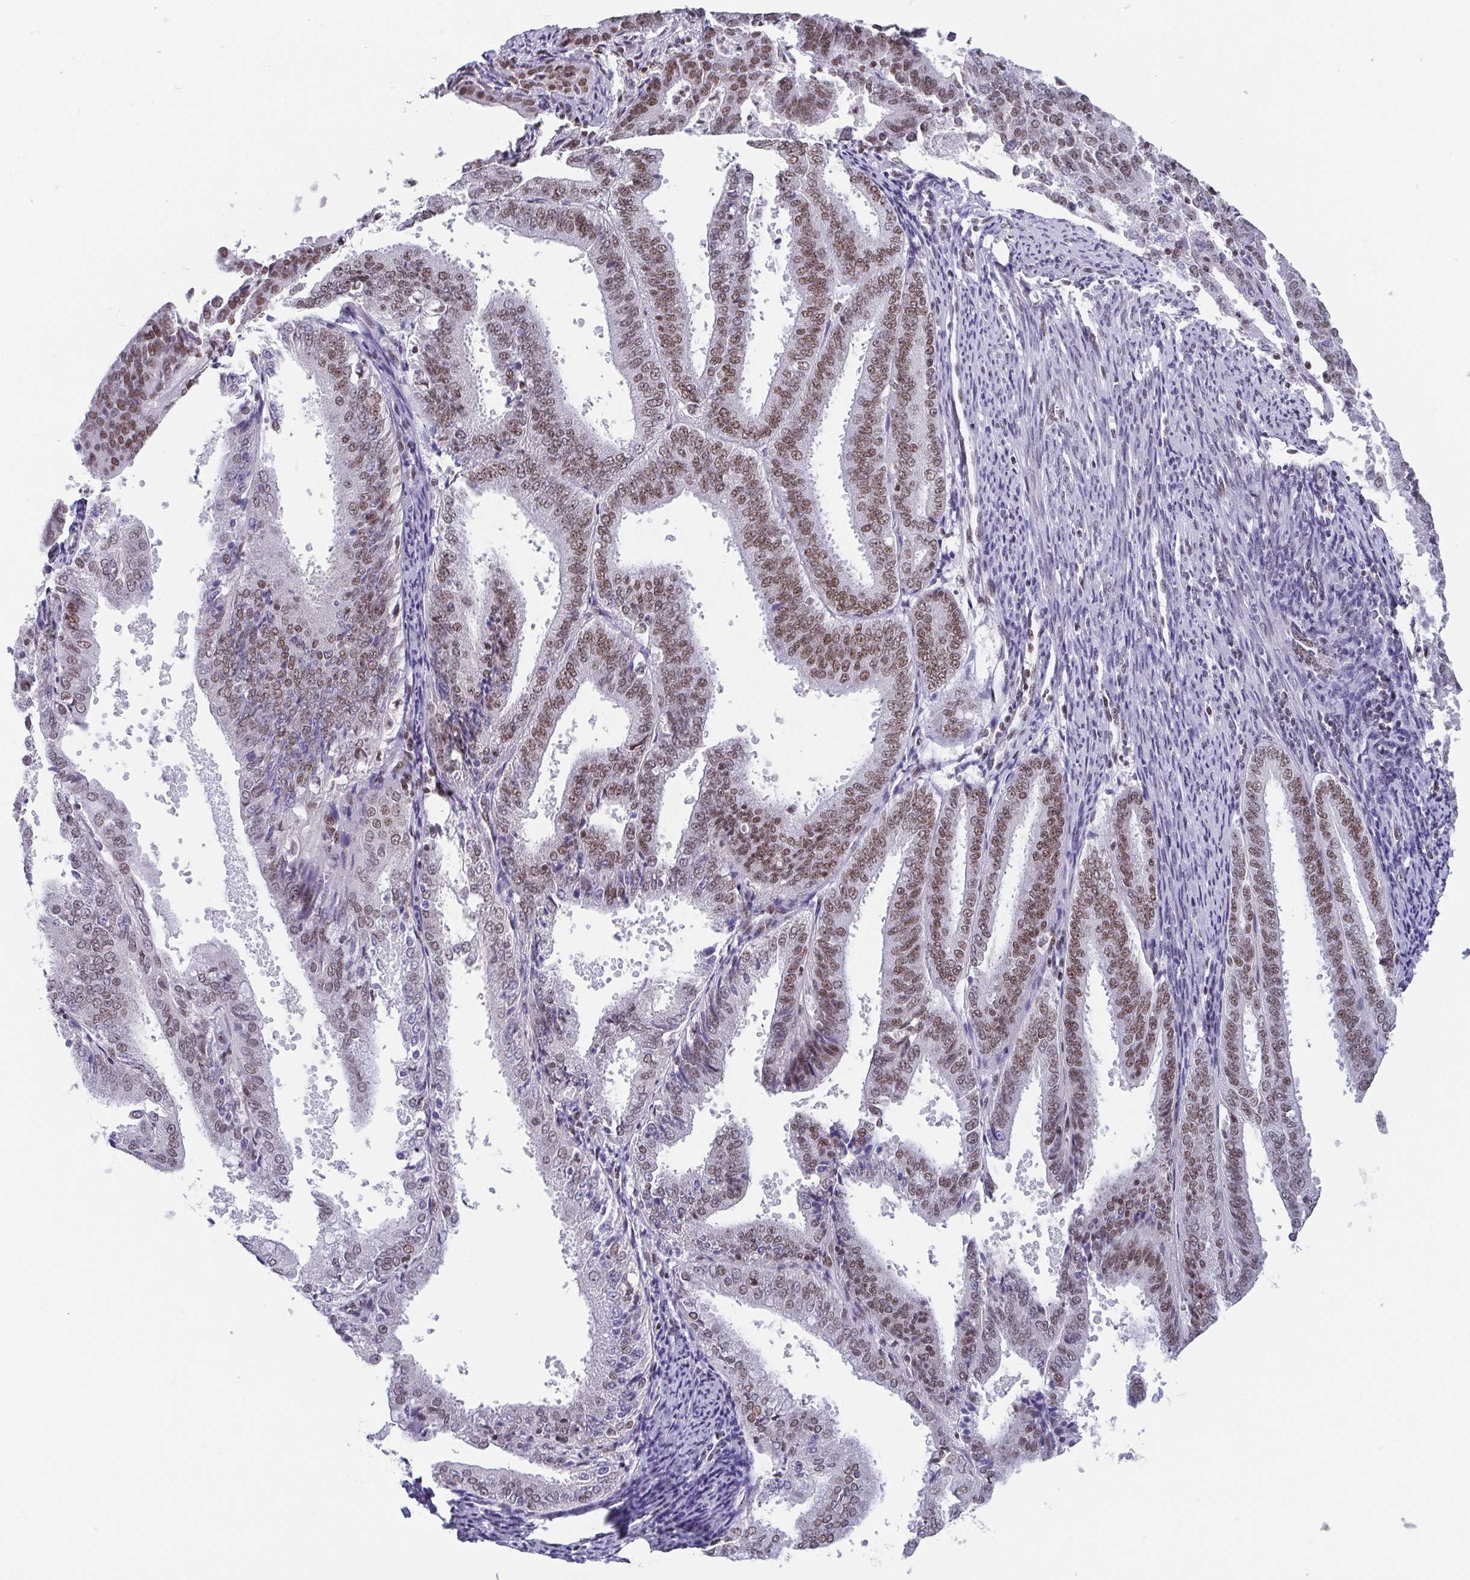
{"staining": {"intensity": "moderate", "quantity": "25%-75%", "location": "nuclear"}, "tissue": "endometrial cancer", "cell_type": "Tumor cells", "image_type": "cancer", "snomed": [{"axis": "morphology", "description": "Adenocarcinoma, NOS"}, {"axis": "topography", "description": "Endometrium"}], "caption": "Human endometrial cancer stained for a protein (brown) reveals moderate nuclear positive expression in approximately 25%-75% of tumor cells.", "gene": "CTCF", "patient": {"sex": "female", "age": 63}}